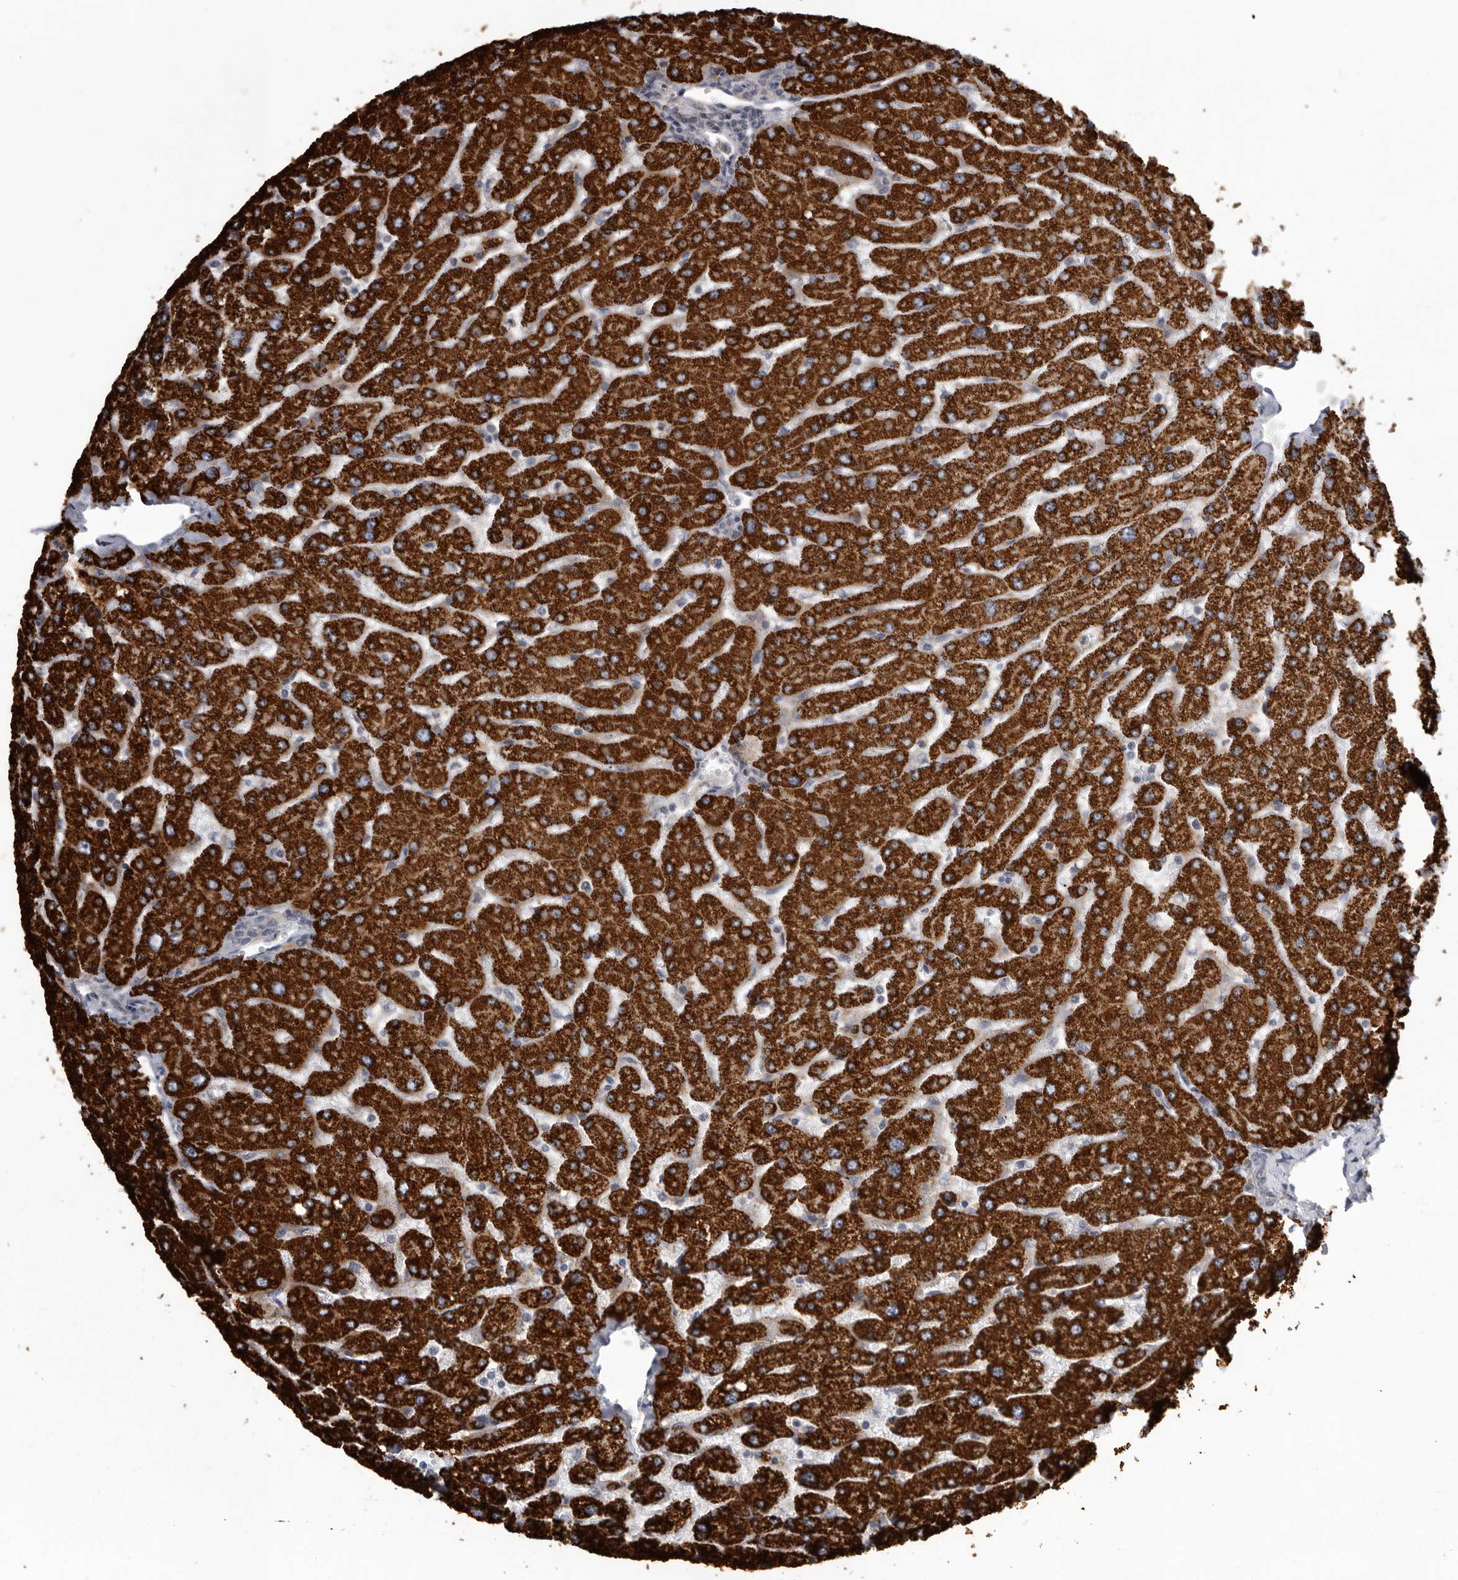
{"staining": {"intensity": "negative", "quantity": "none", "location": "none"}, "tissue": "liver", "cell_type": "Cholangiocytes", "image_type": "normal", "snomed": [{"axis": "morphology", "description": "Normal tissue, NOS"}, {"axis": "topography", "description": "Liver"}], "caption": "Immunohistochemical staining of normal human liver displays no significant staining in cholangiocytes.", "gene": "USP24", "patient": {"sex": "male", "age": 55}}